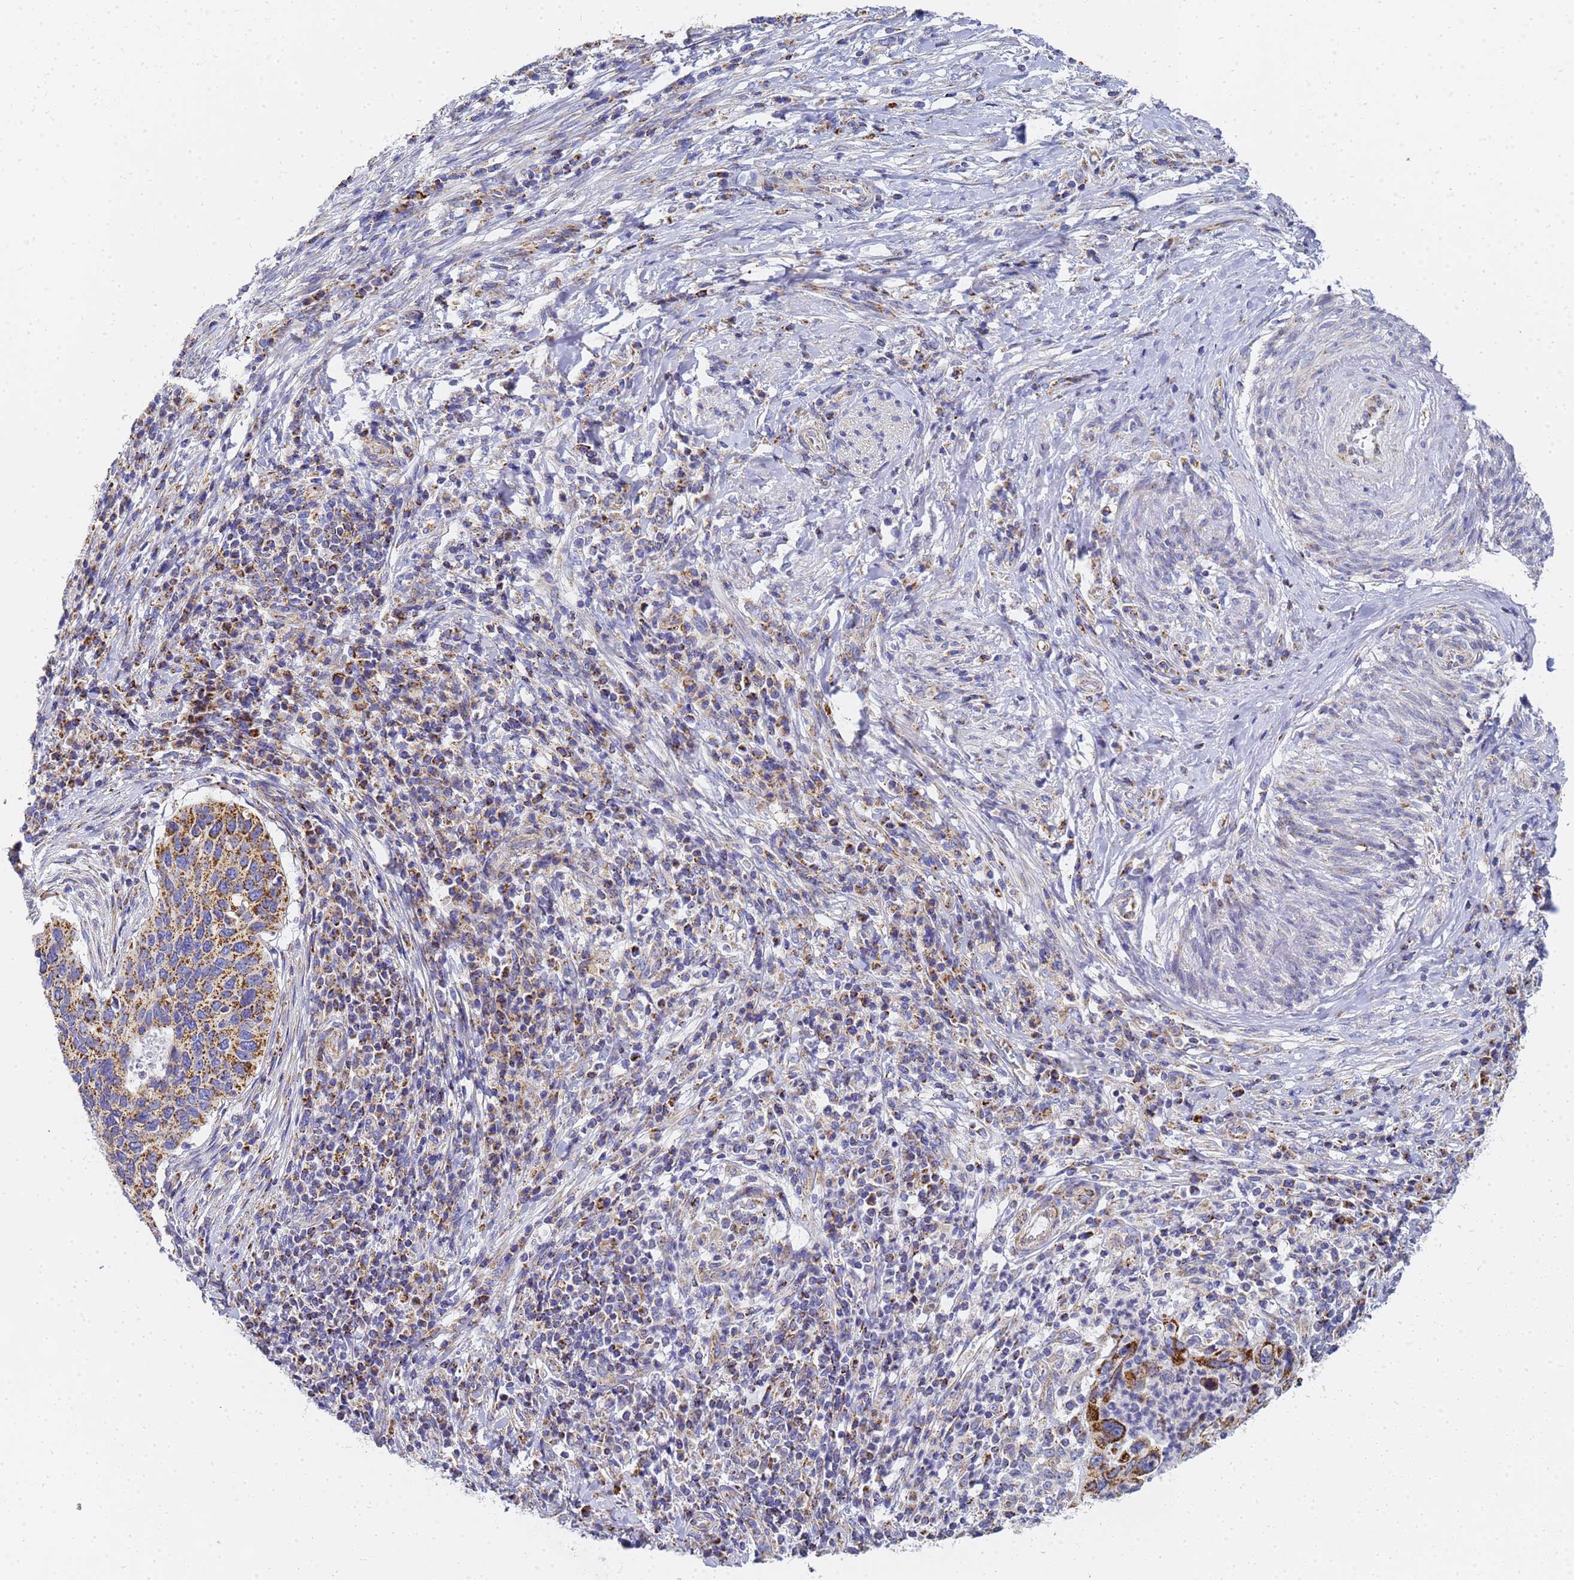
{"staining": {"intensity": "strong", "quantity": ">75%", "location": "cytoplasmic/membranous"}, "tissue": "cervical cancer", "cell_type": "Tumor cells", "image_type": "cancer", "snomed": [{"axis": "morphology", "description": "Squamous cell carcinoma, NOS"}, {"axis": "topography", "description": "Cervix"}], "caption": "Immunohistochemistry (IHC) micrograph of cervical cancer stained for a protein (brown), which reveals high levels of strong cytoplasmic/membranous staining in about >75% of tumor cells.", "gene": "CNIH4", "patient": {"sex": "female", "age": 38}}